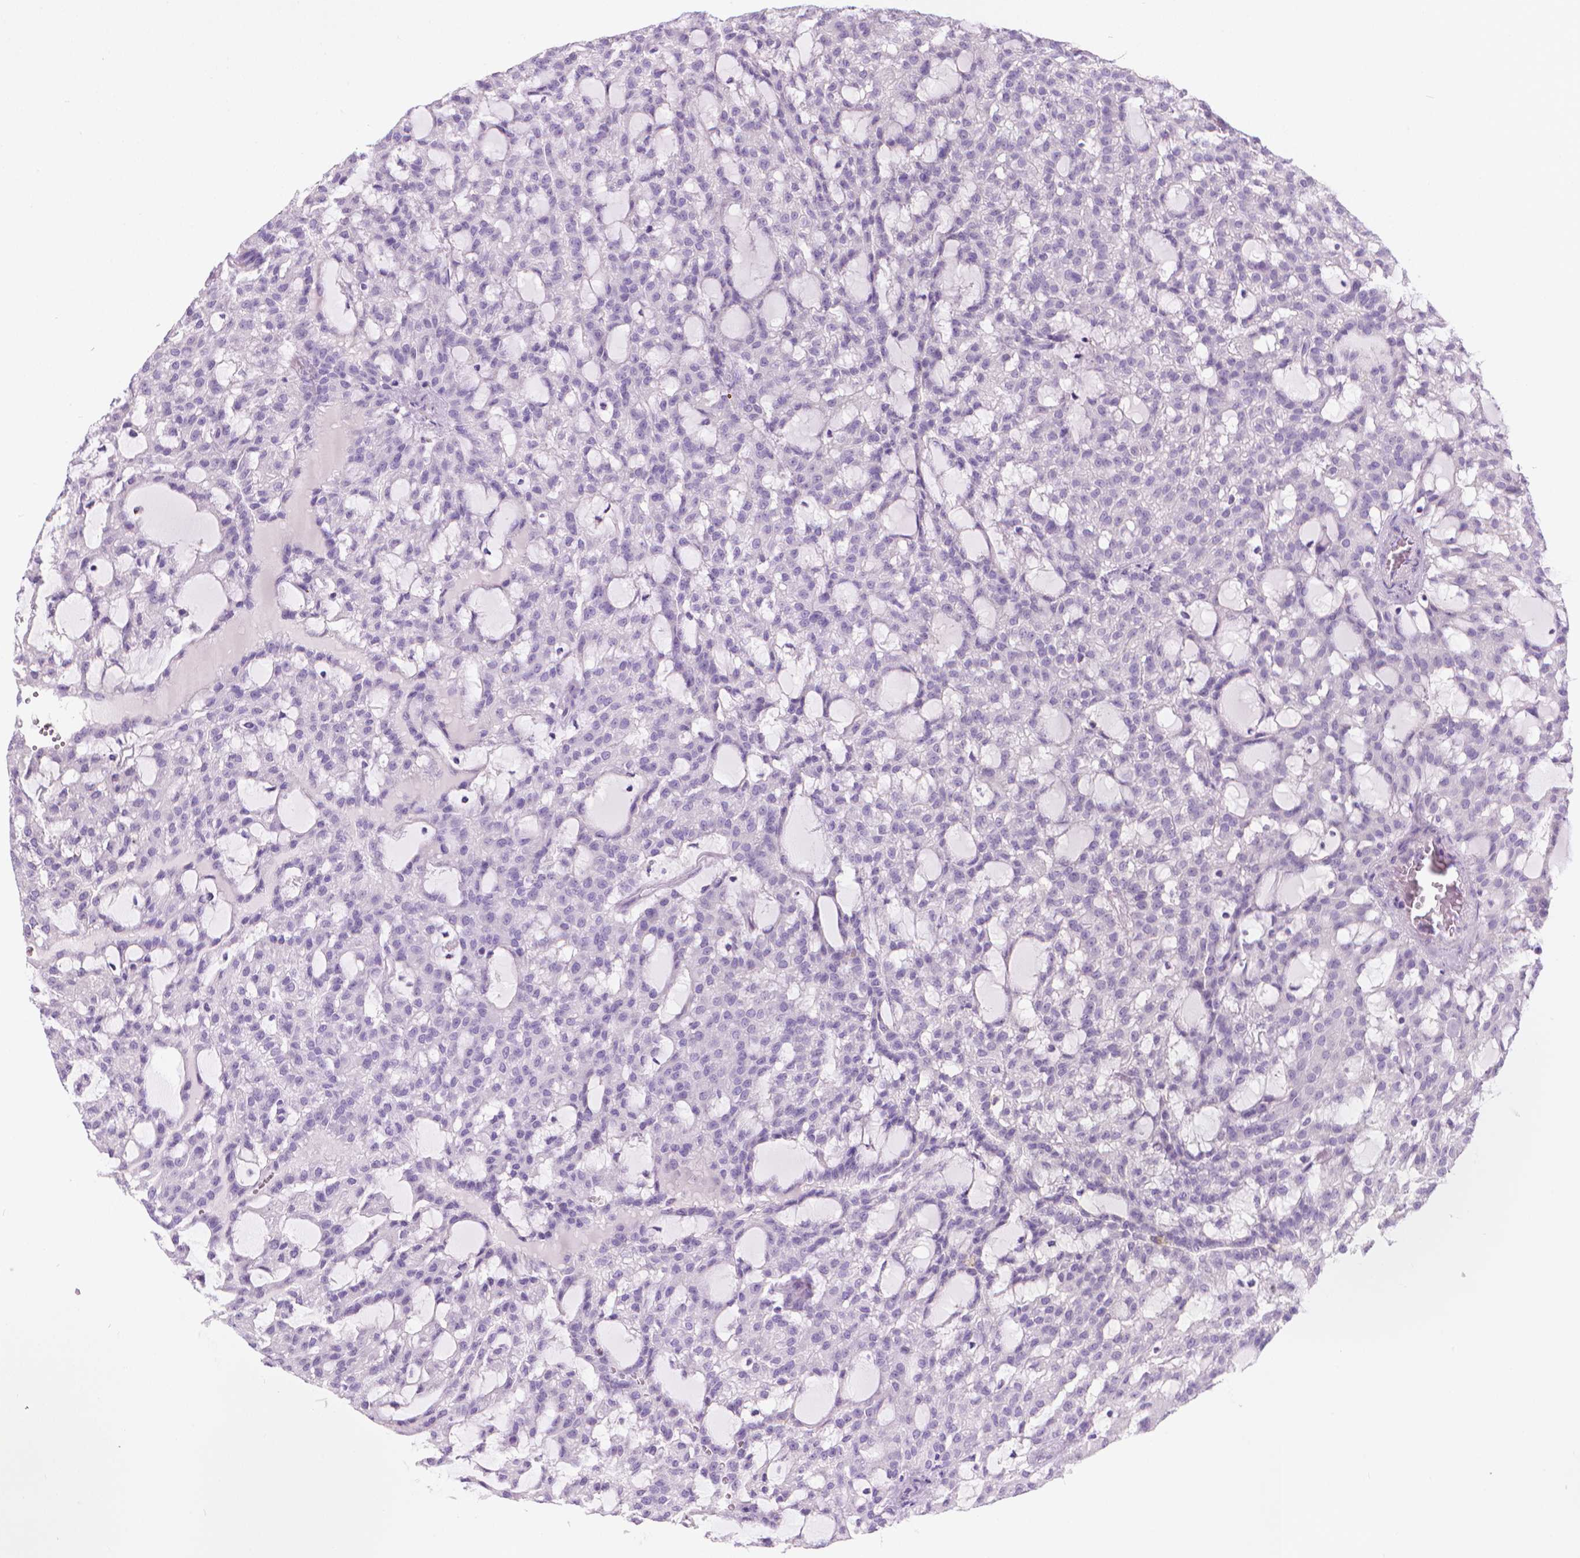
{"staining": {"intensity": "negative", "quantity": "none", "location": "none"}, "tissue": "renal cancer", "cell_type": "Tumor cells", "image_type": "cancer", "snomed": [{"axis": "morphology", "description": "Adenocarcinoma, NOS"}, {"axis": "topography", "description": "Kidney"}], "caption": "Renal cancer (adenocarcinoma) was stained to show a protein in brown. There is no significant expression in tumor cells.", "gene": "SPAG6", "patient": {"sex": "male", "age": 63}}